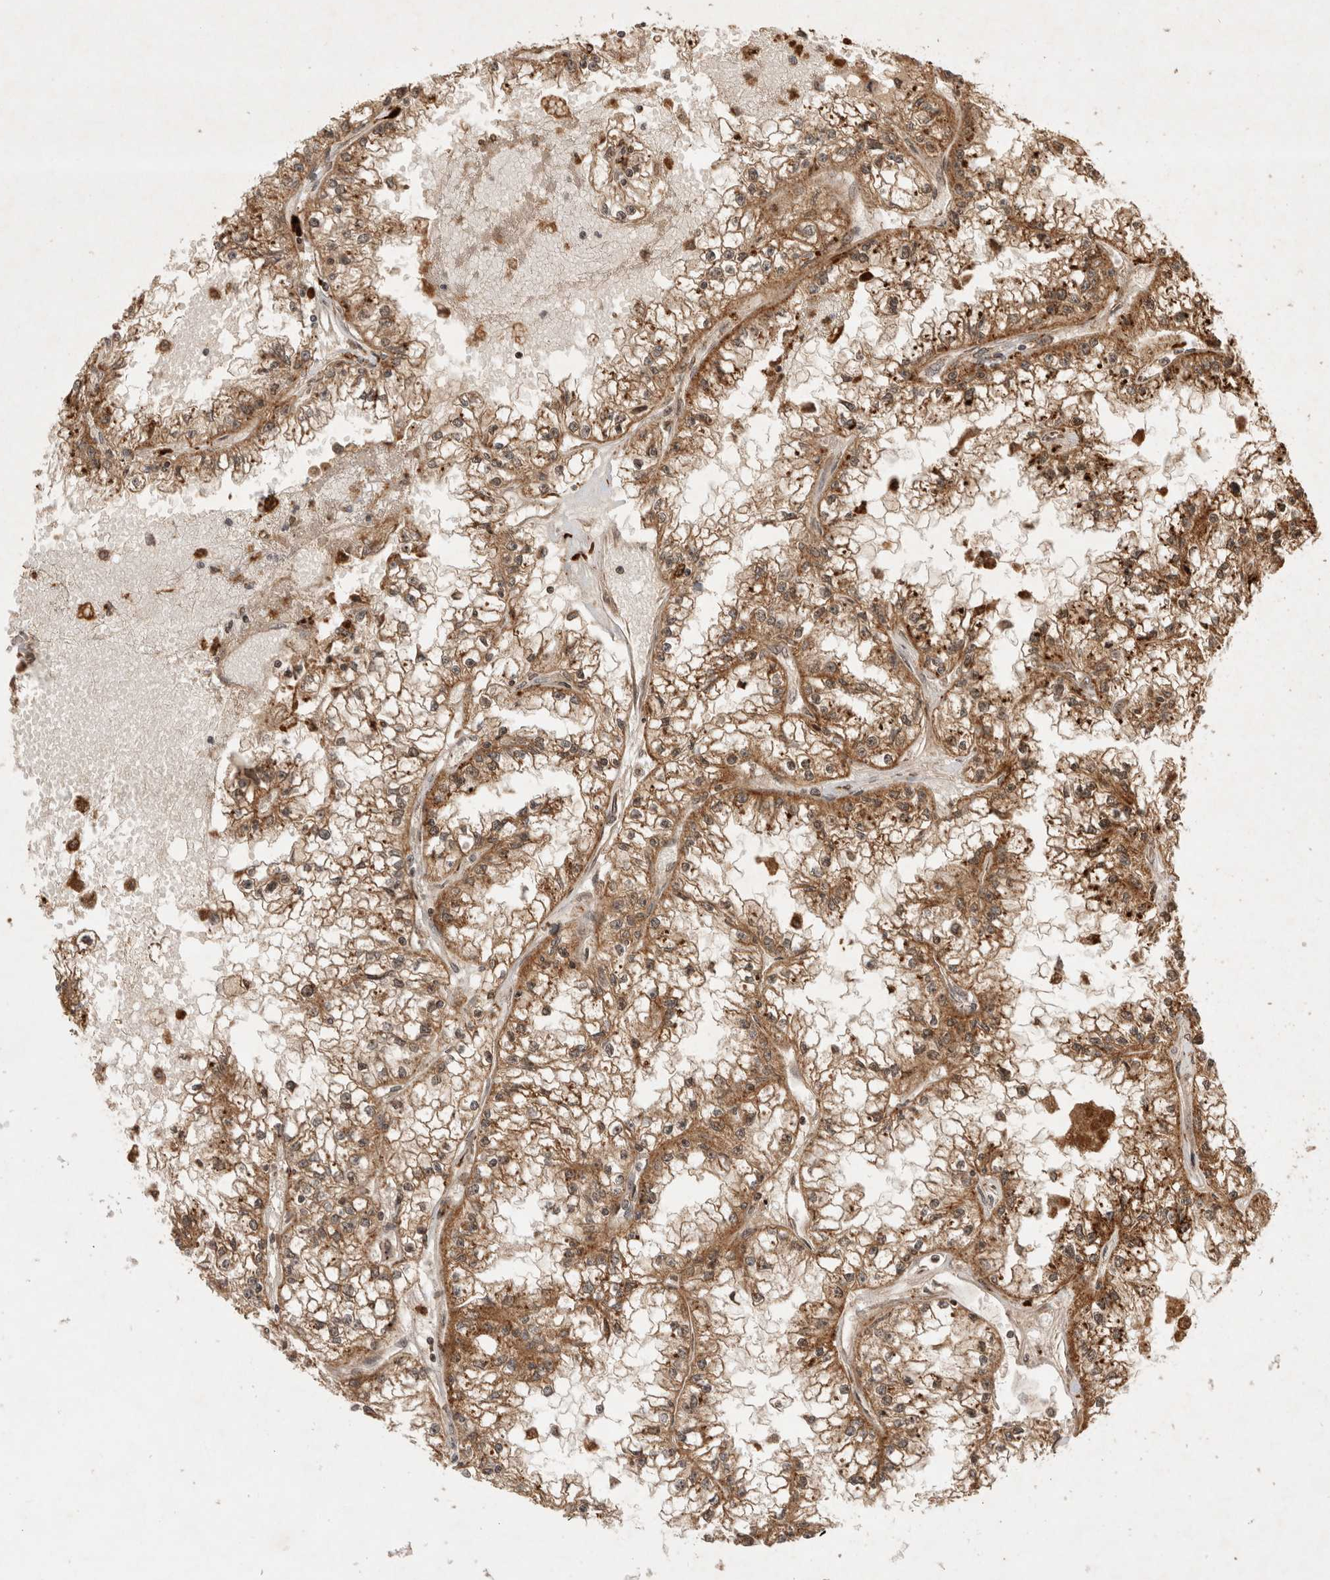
{"staining": {"intensity": "moderate", "quantity": ">75%", "location": "cytoplasmic/membranous"}, "tissue": "renal cancer", "cell_type": "Tumor cells", "image_type": "cancer", "snomed": [{"axis": "morphology", "description": "Adenocarcinoma, NOS"}, {"axis": "topography", "description": "Kidney"}], "caption": "The image shows a brown stain indicating the presence of a protein in the cytoplasmic/membranous of tumor cells in adenocarcinoma (renal).", "gene": "FAM221A", "patient": {"sex": "male", "age": 56}}